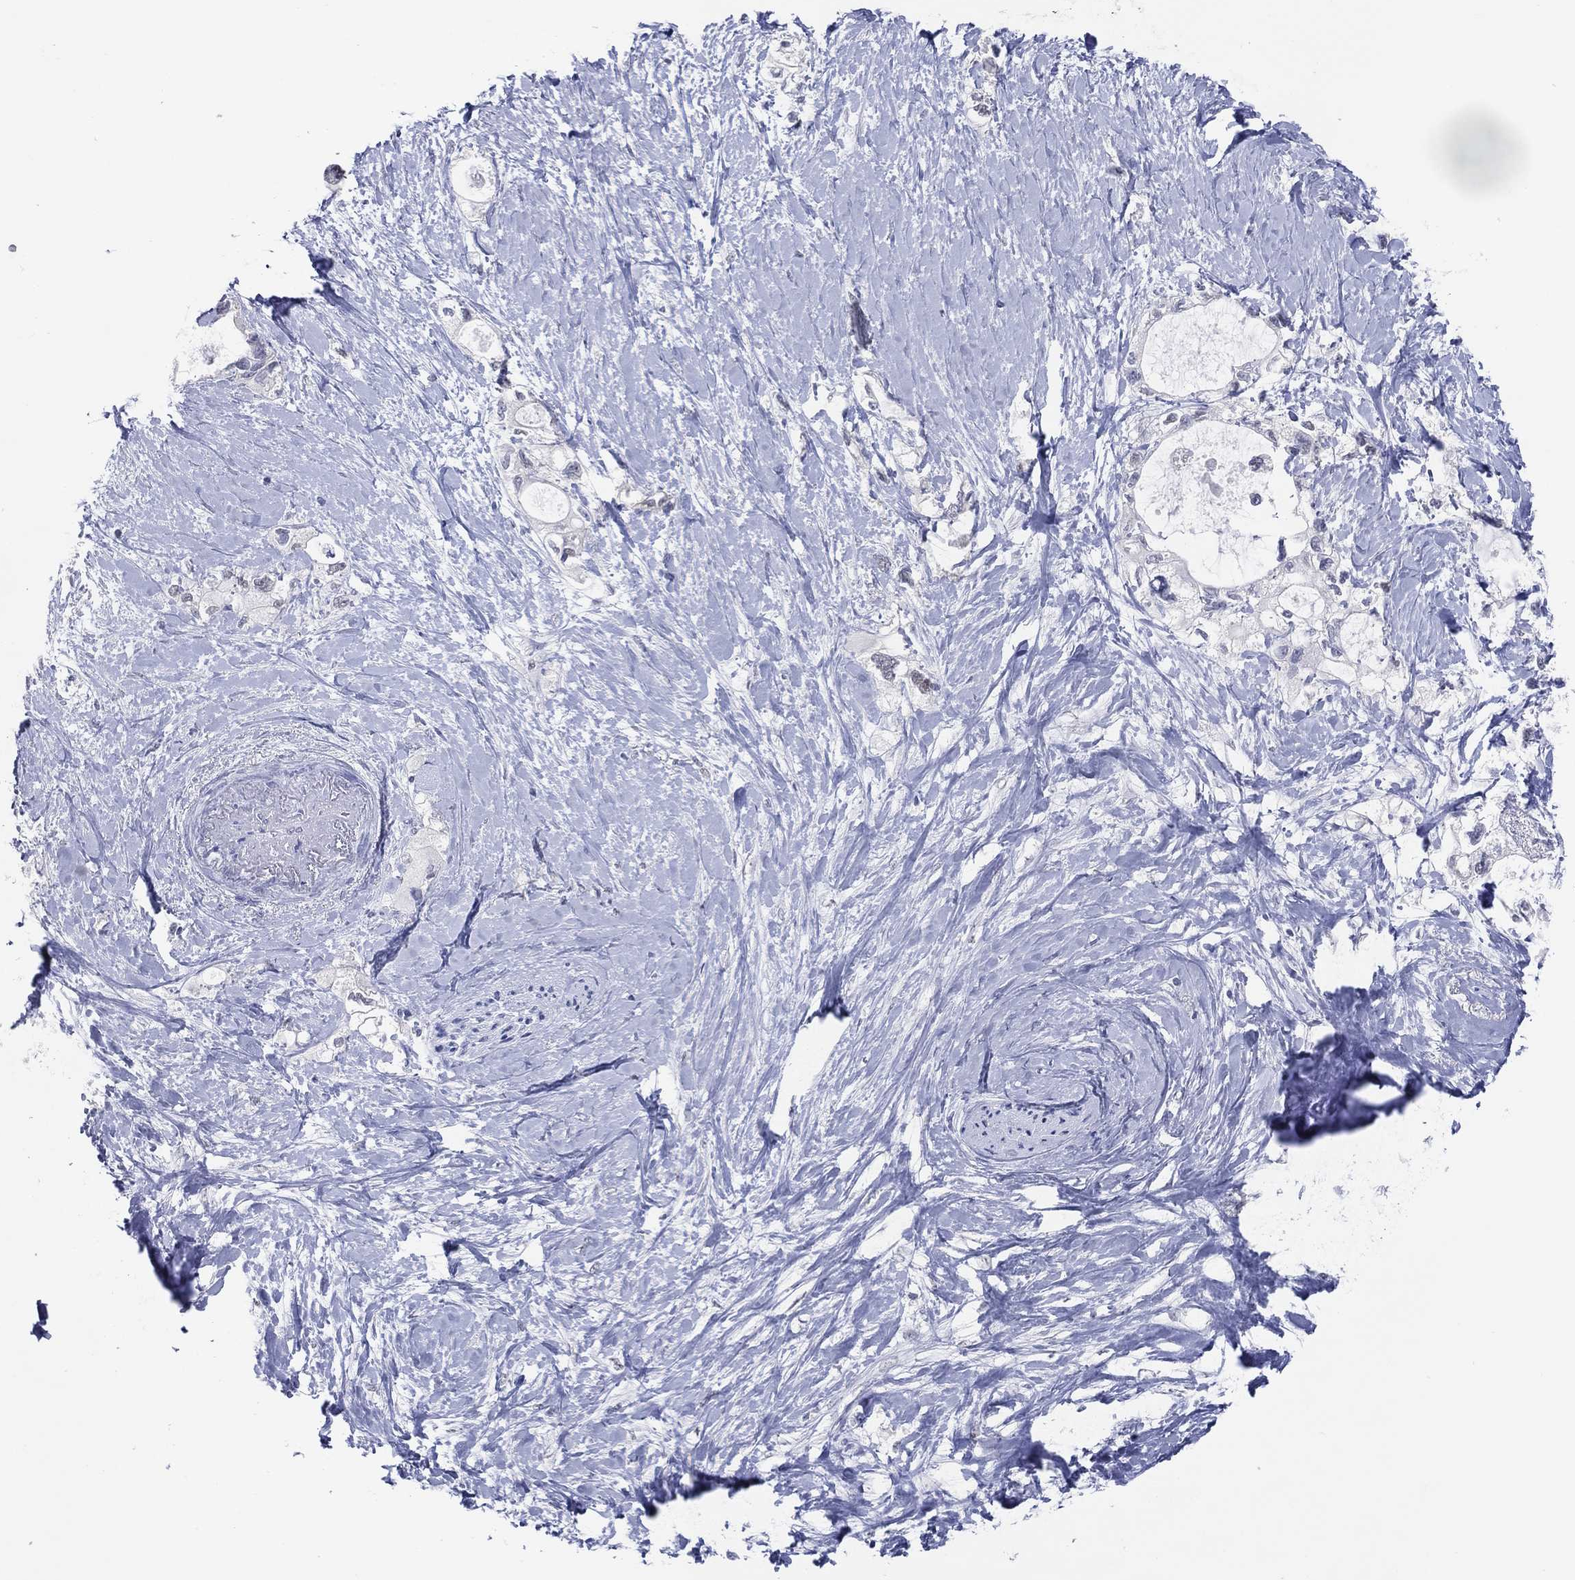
{"staining": {"intensity": "negative", "quantity": "none", "location": "none"}, "tissue": "pancreatic cancer", "cell_type": "Tumor cells", "image_type": "cancer", "snomed": [{"axis": "morphology", "description": "Adenocarcinoma, NOS"}, {"axis": "topography", "description": "Pancreas"}], "caption": "This is an immunohistochemistry photomicrograph of human pancreatic adenocarcinoma. There is no expression in tumor cells.", "gene": "CFAP58", "patient": {"sex": "female", "age": 56}}